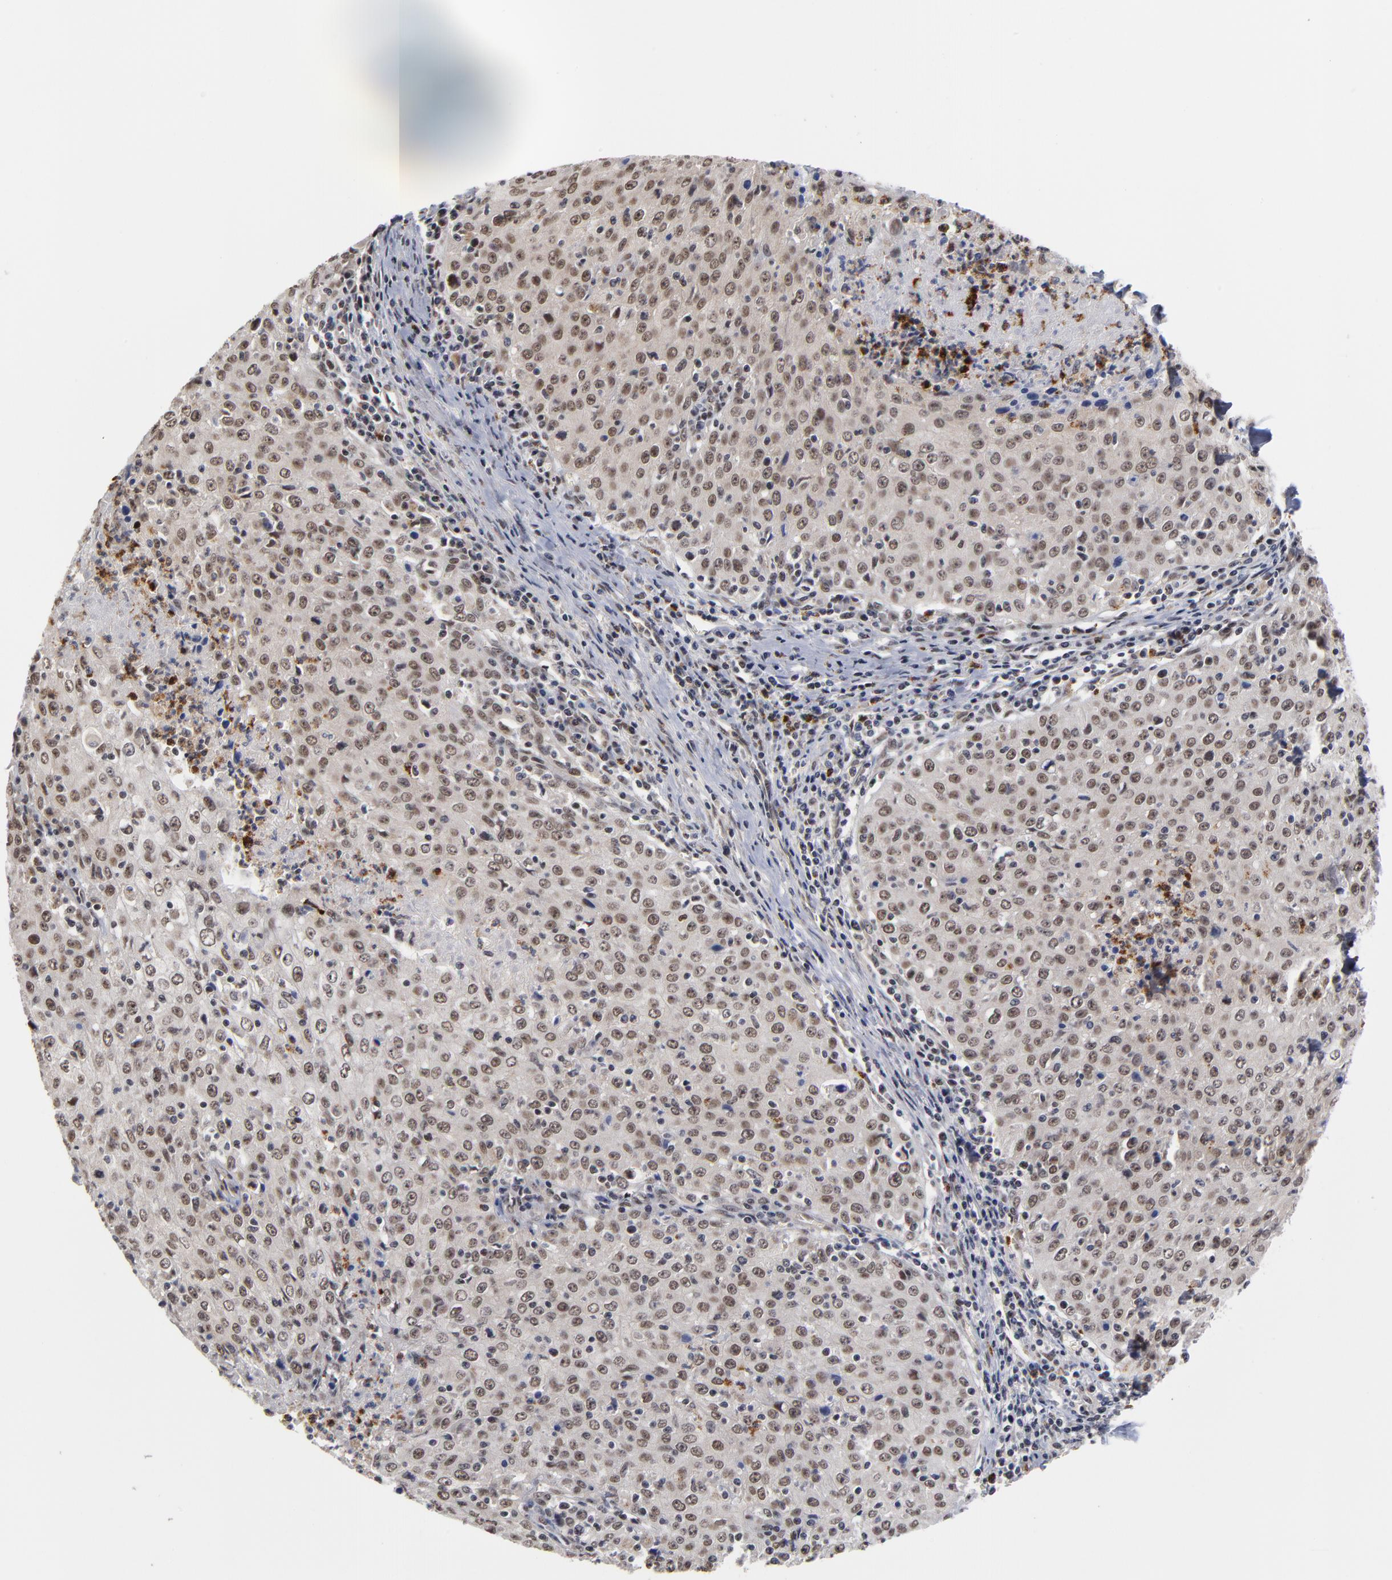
{"staining": {"intensity": "weak", "quantity": ">75%", "location": "nuclear"}, "tissue": "cervical cancer", "cell_type": "Tumor cells", "image_type": "cancer", "snomed": [{"axis": "morphology", "description": "Squamous cell carcinoma, NOS"}, {"axis": "topography", "description": "Cervix"}], "caption": "Cervical cancer (squamous cell carcinoma) tissue shows weak nuclear expression in about >75% of tumor cells", "gene": "ZNF419", "patient": {"sex": "female", "age": 27}}